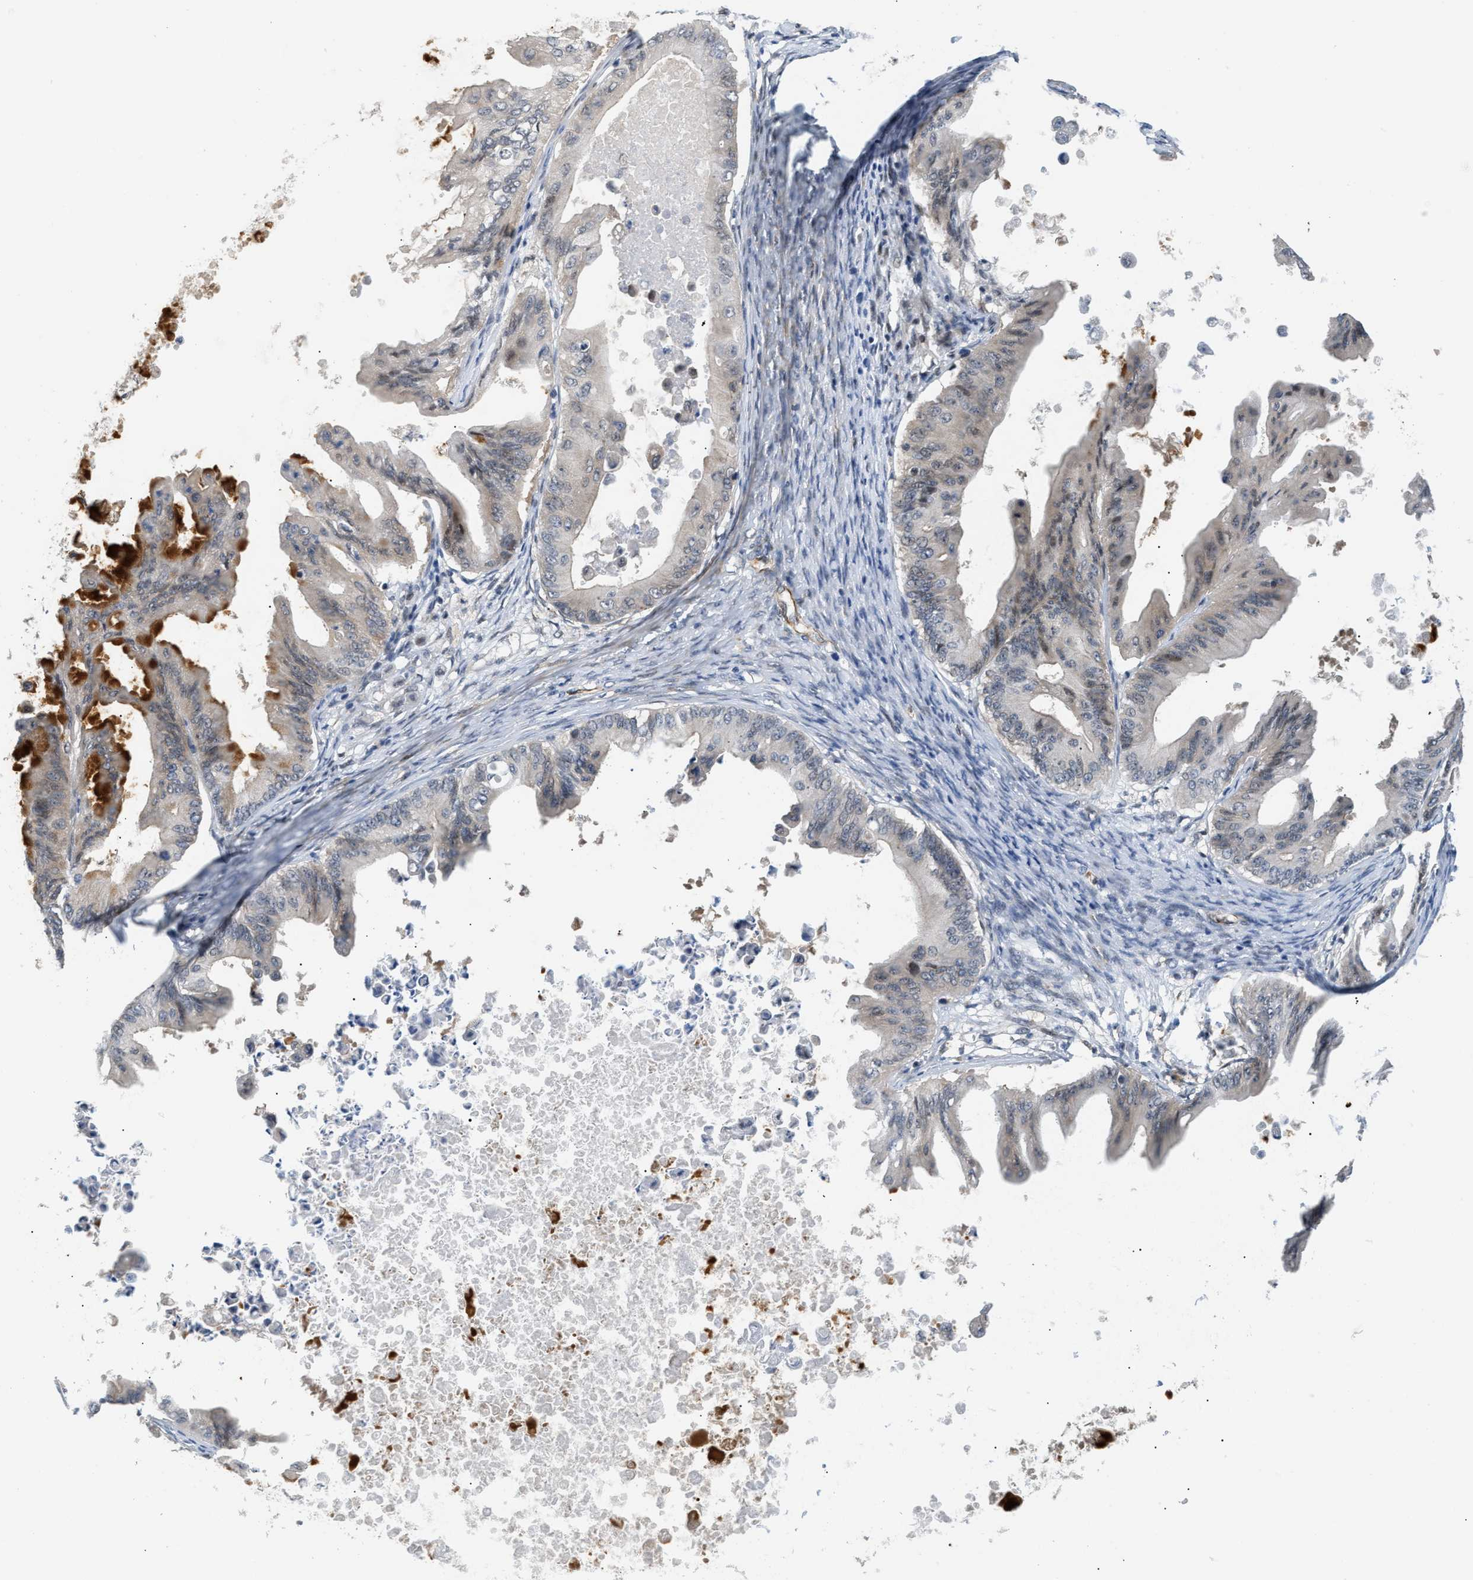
{"staining": {"intensity": "moderate", "quantity": "<25%", "location": "cytoplasmic/membranous"}, "tissue": "ovarian cancer", "cell_type": "Tumor cells", "image_type": "cancer", "snomed": [{"axis": "morphology", "description": "Cystadenocarcinoma, mucinous, NOS"}, {"axis": "topography", "description": "Ovary"}], "caption": "Immunohistochemical staining of ovarian cancer (mucinous cystadenocarcinoma) demonstrates low levels of moderate cytoplasmic/membranous protein positivity in approximately <25% of tumor cells.", "gene": "PPM1H", "patient": {"sex": "female", "age": 37}}